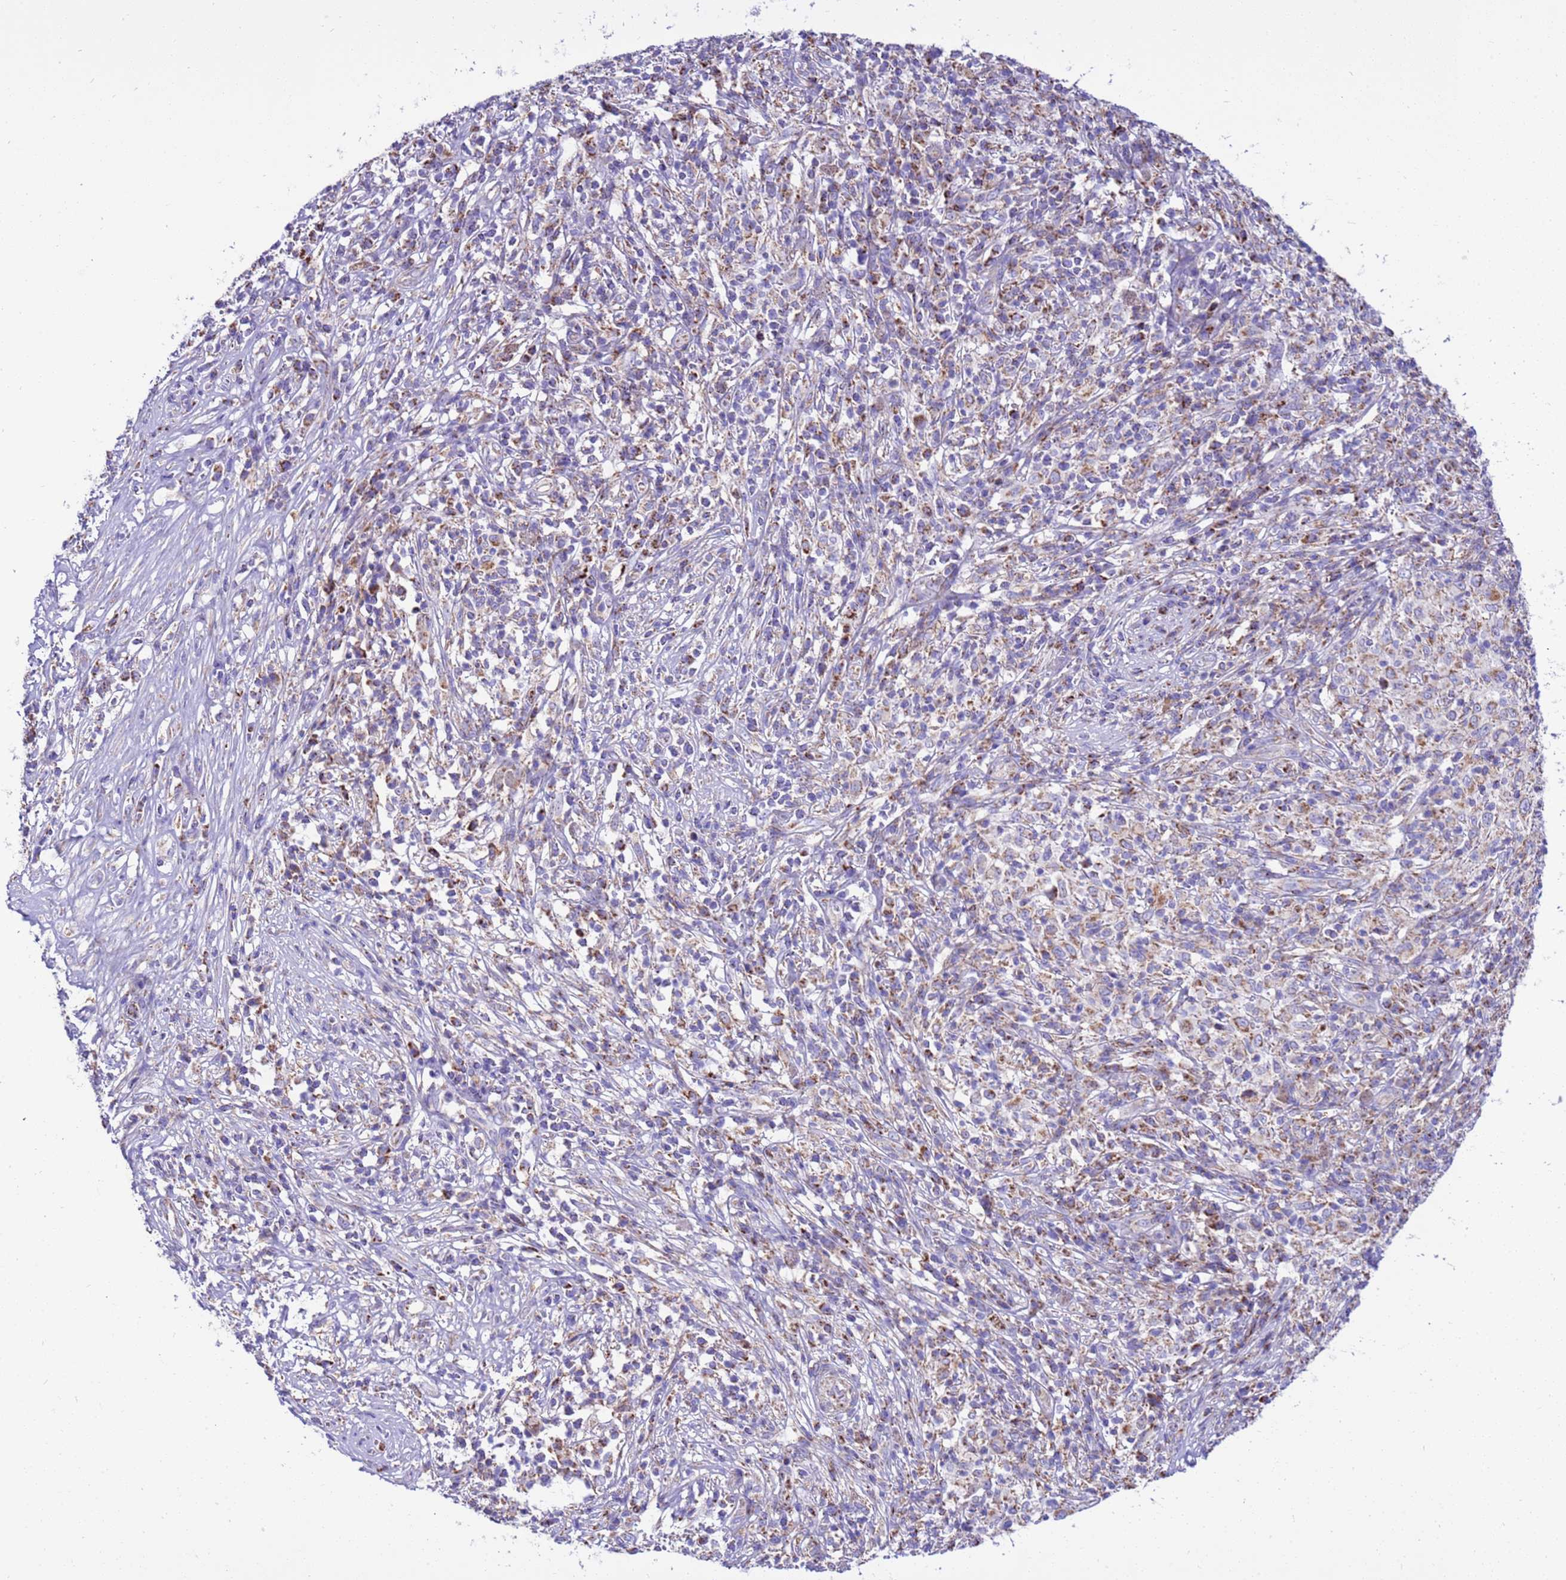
{"staining": {"intensity": "moderate", "quantity": "25%-75%", "location": "cytoplasmic/membranous"}, "tissue": "melanoma", "cell_type": "Tumor cells", "image_type": "cancer", "snomed": [{"axis": "morphology", "description": "Malignant melanoma, NOS"}, {"axis": "topography", "description": "Skin"}], "caption": "This is an image of IHC staining of melanoma, which shows moderate positivity in the cytoplasmic/membranous of tumor cells.", "gene": "RNF165", "patient": {"sex": "male", "age": 66}}